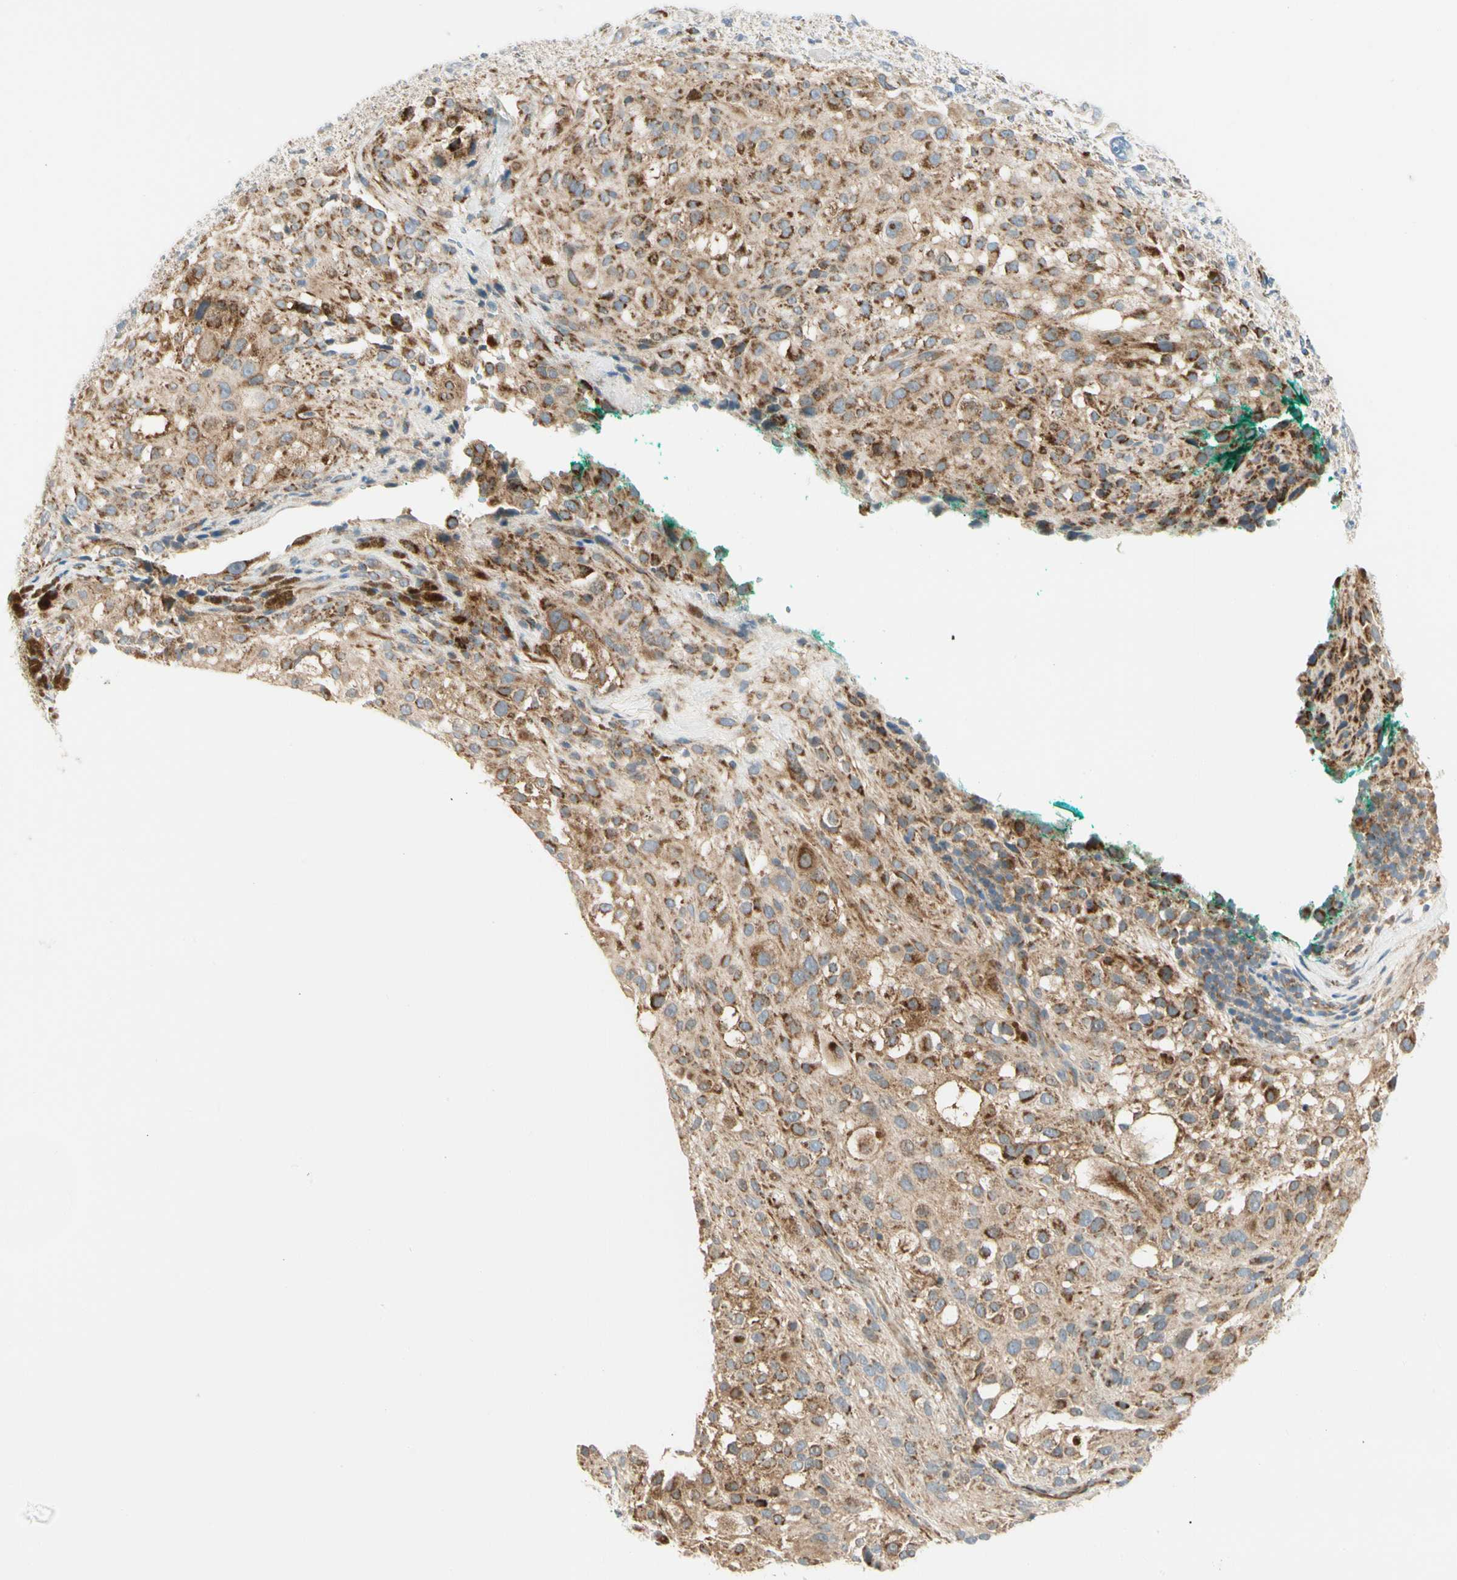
{"staining": {"intensity": "moderate", "quantity": ">75%", "location": "cytoplasmic/membranous"}, "tissue": "melanoma", "cell_type": "Tumor cells", "image_type": "cancer", "snomed": [{"axis": "morphology", "description": "Necrosis, NOS"}, {"axis": "morphology", "description": "Malignant melanoma, NOS"}, {"axis": "topography", "description": "Skin"}], "caption": "This is a photomicrograph of IHC staining of melanoma, which shows moderate expression in the cytoplasmic/membranous of tumor cells.", "gene": "TBC1D10A", "patient": {"sex": "female", "age": 87}}